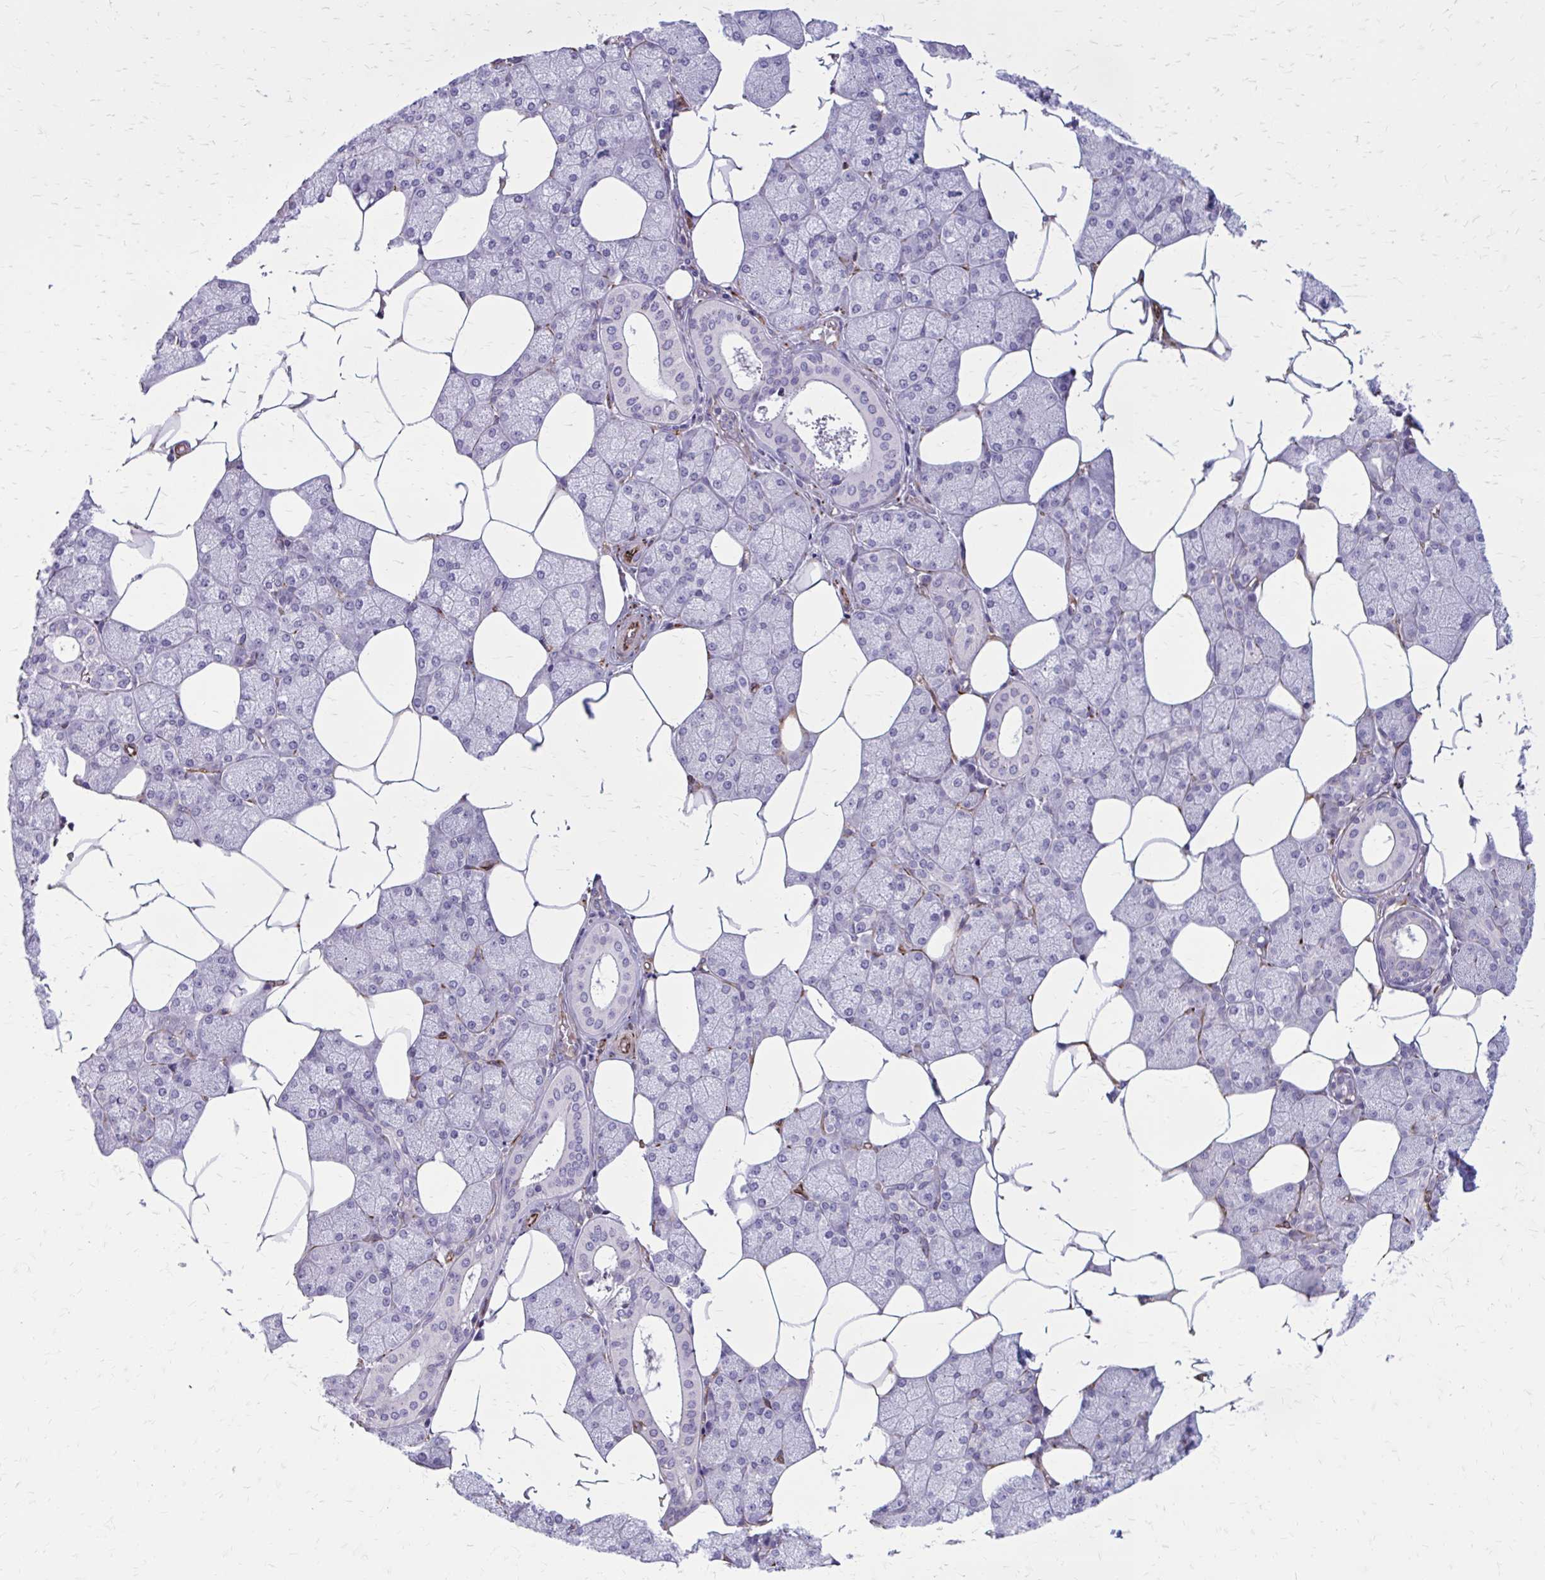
{"staining": {"intensity": "negative", "quantity": "none", "location": "none"}, "tissue": "salivary gland", "cell_type": "Glandular cells", "image_type": "normal", "snomed": [{"axis": "morphology", "description": "Normal tissue, NOS"}, {"axis": "topography", "description": "Salivary gland"}], "caption": "This is a image of IHC staining of normal salivary gland, which shows no expression in glandular cells. Nuclei are stained in blue.", "gene": "BEND5", "patient": {"sex": "female", "age": 43}}